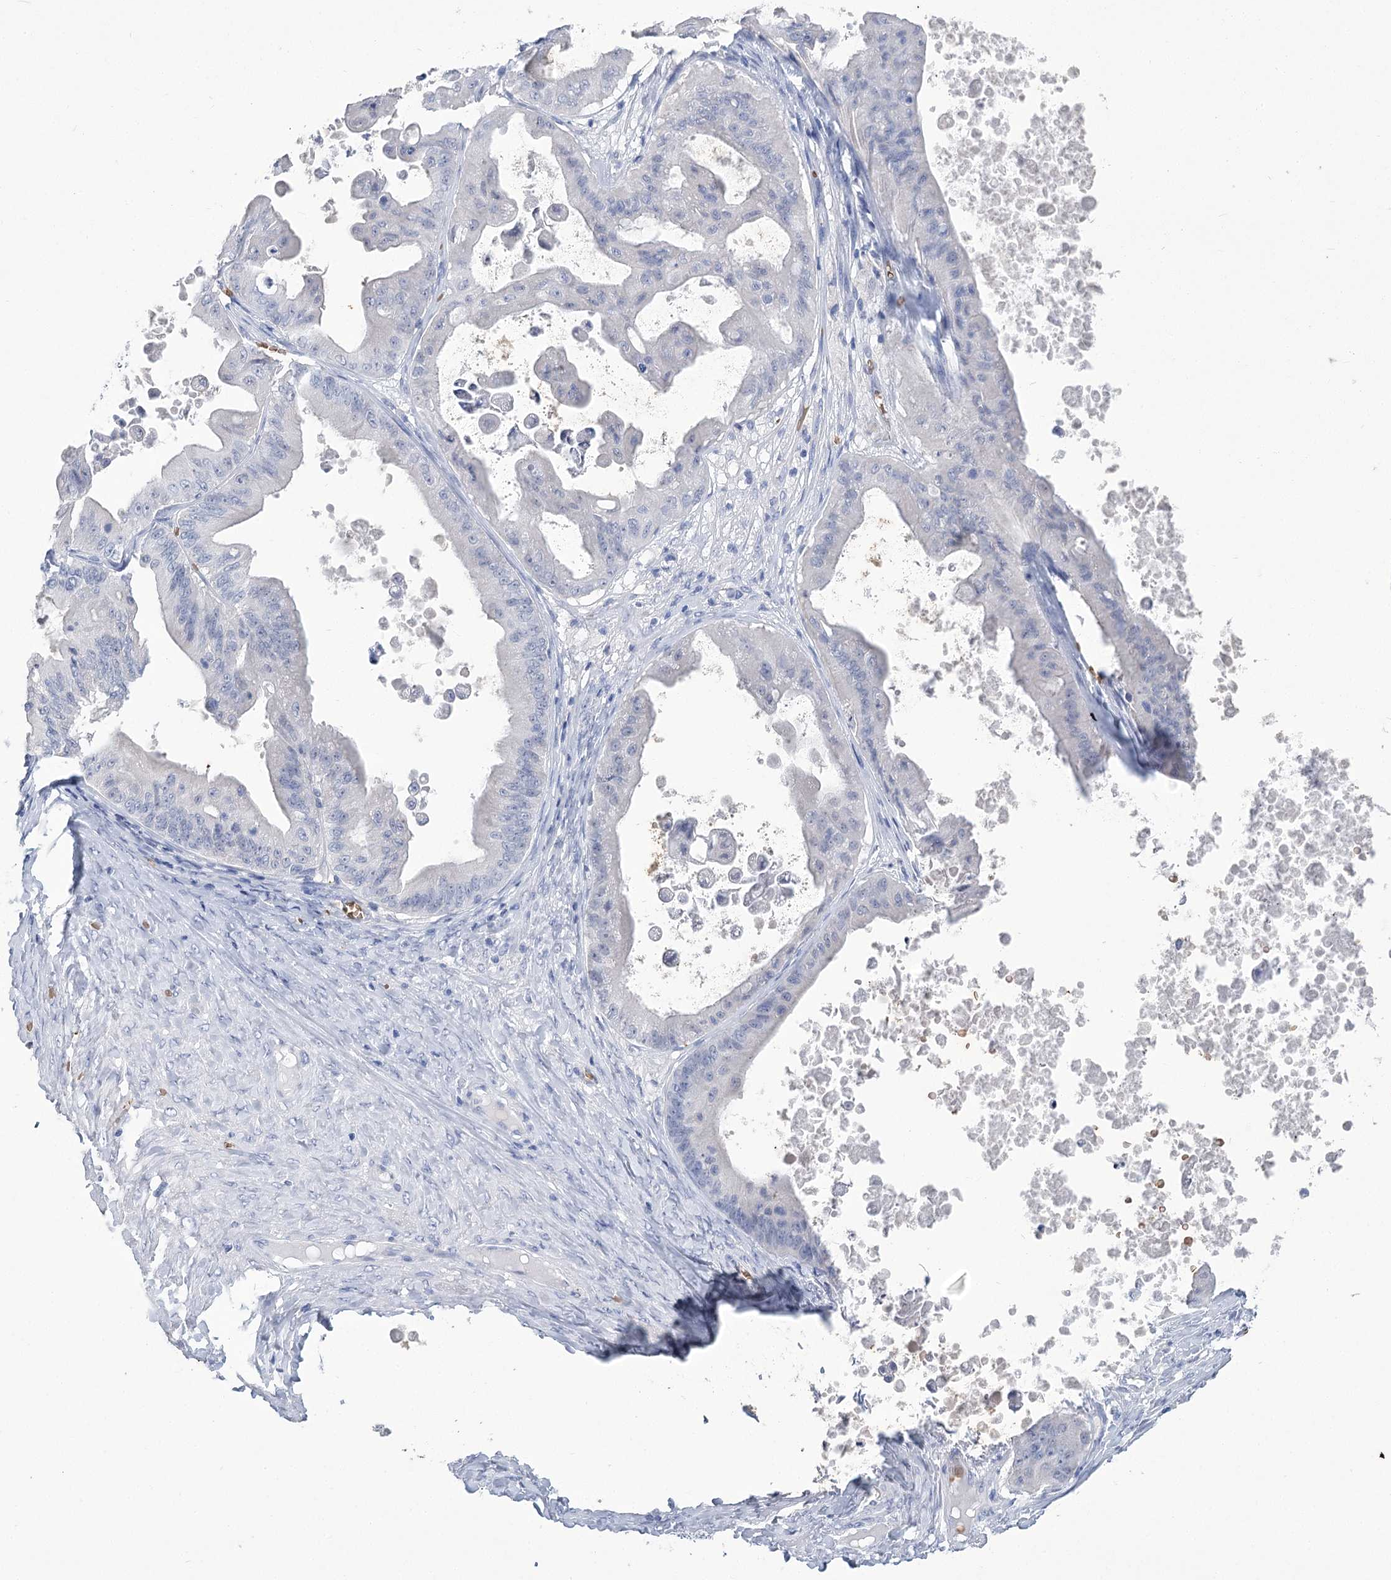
{"staining": {"intensity": "negative", "quantity": "none", "location": "none"}, "tissue": "ovarian cancer", "cell_type": "Tumor cells", "image_type": "cancer", "snomed": [{"axis": "morphology", "description": "Cystadenocarcinoma, mucinous, NOS"}, {"axis": "topography", "description": "Ovary"}], "caption": "Immunohistochemical staining of human mucinous cystadenocarcinoma (ovarian) exhibits no significant positivity in tumor cells.", "gene": "HBA1", "patient": {"sex": "female", "age": 37}}